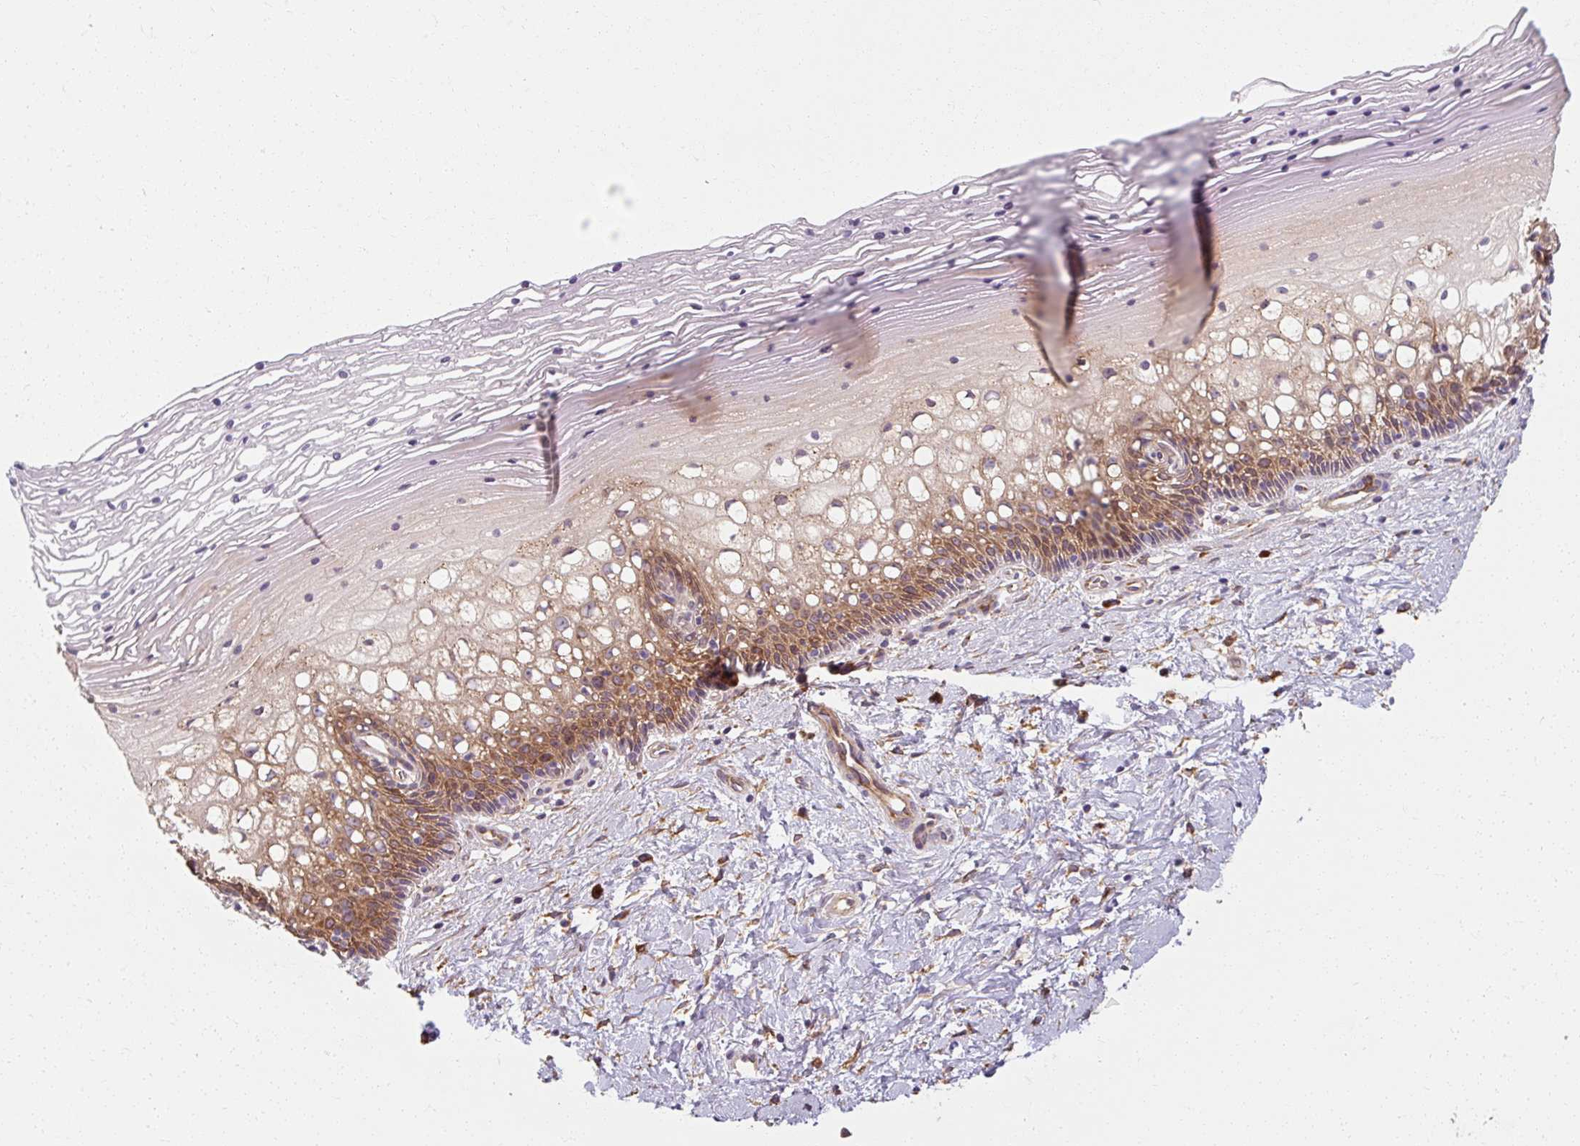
{"staining": {"intensity": "moderate", "quantity": ">75%", "location": "cytoplasmic/membranous"}, "tissue": "cervix", "cell_type": "Glandular cells", "image_type": "normal", "snomed": [{"axis": "morphology", "description": "Normal tissue, NOS"}, {"axis": "topography", "description": "Cervix"}], "caption": "Protein expression analysis of benign human cervix reveals moderate cytoplasmic/membranous staining in about >75% of glandular cells.", "gene": "TBC1D4", "patient": {"sex": "female", "age": 36}}